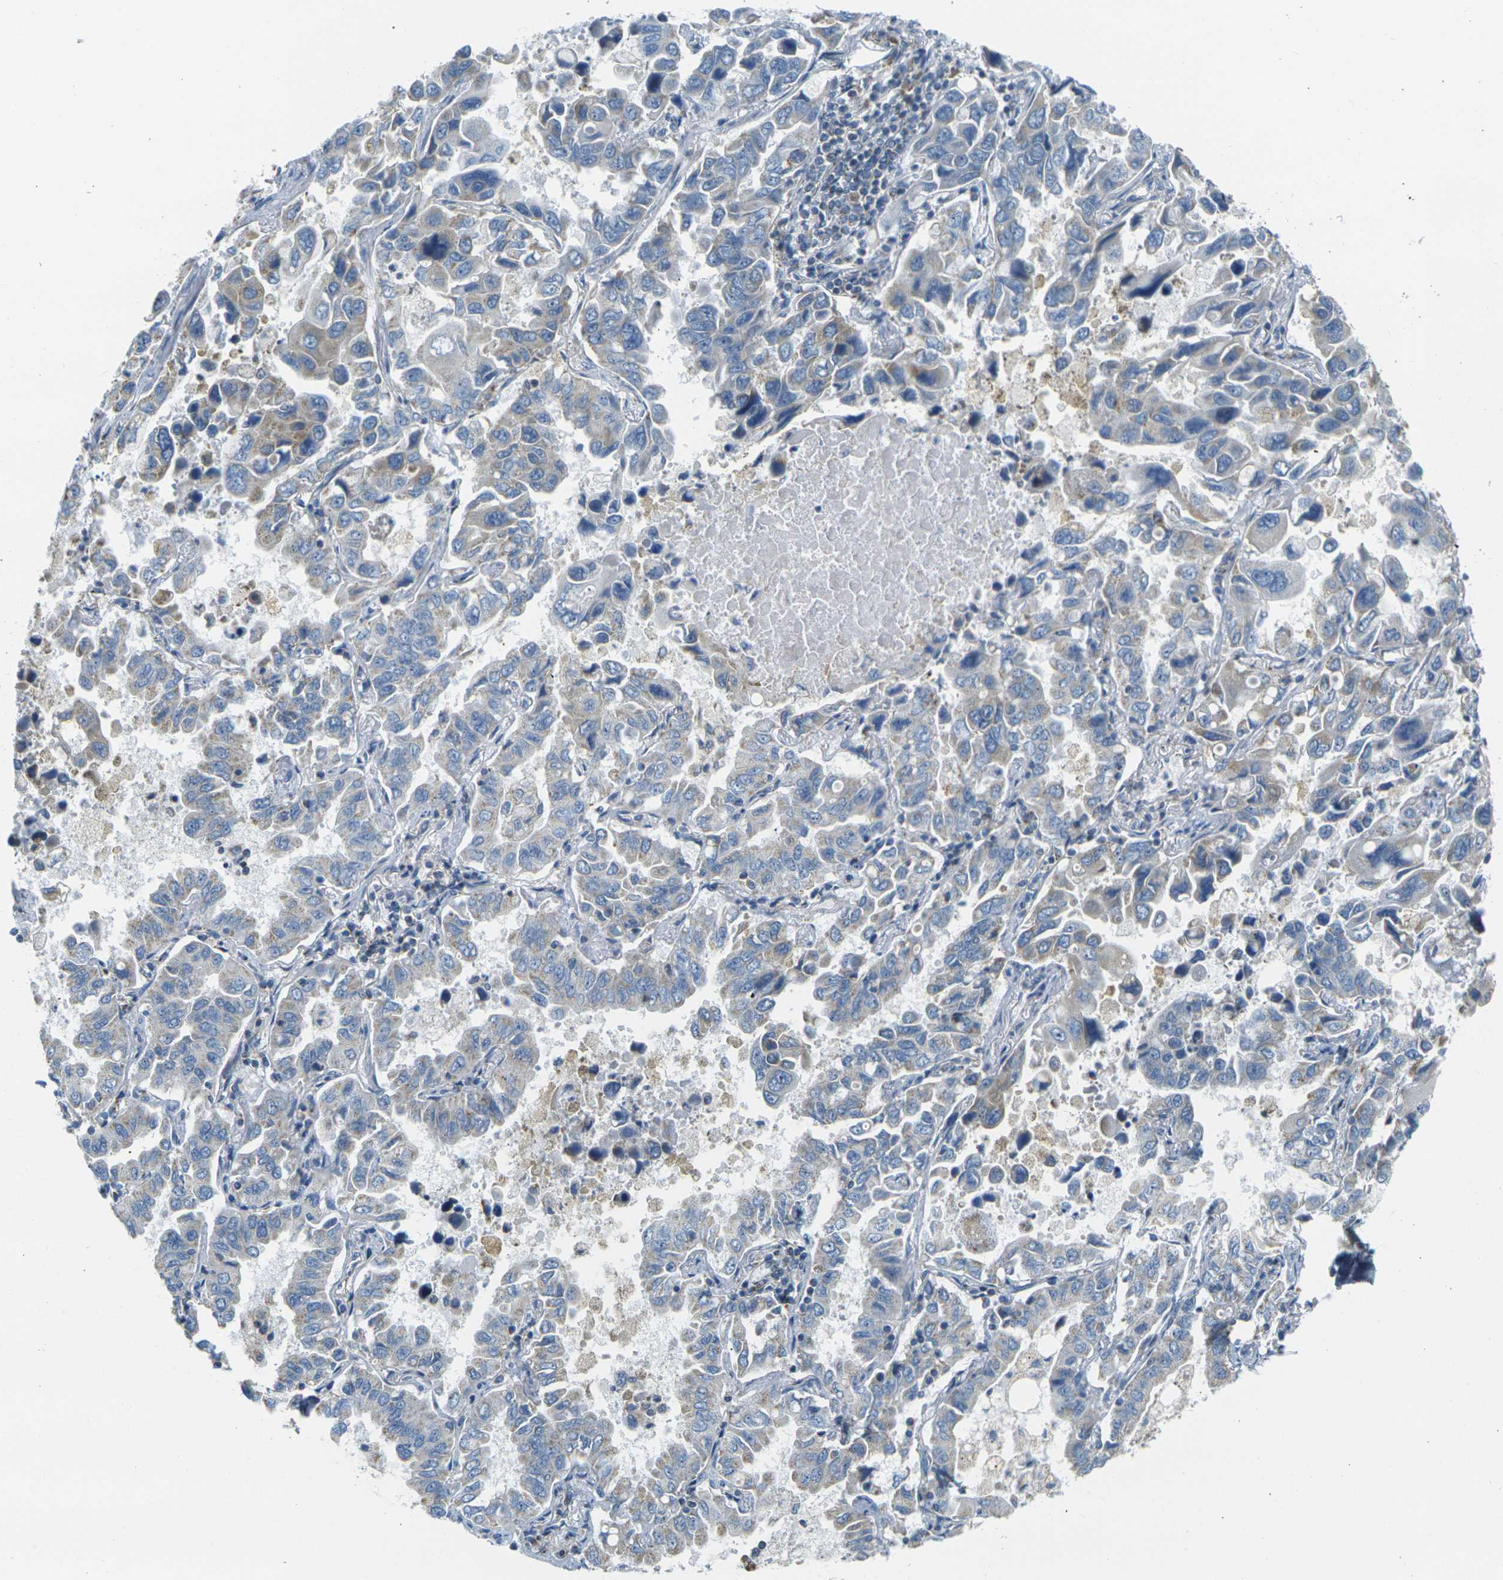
{"staining": {"intensity": "weak", "quantity": "<25%", "location": "cytoplasmic/membranous"}, "tissue": "lung cancer", "cell_type": "Tumor cells", "image_type": "cancer", "snomed": [{"axis": "morphology", "description": "Adenocarcinoma, NOS"}, {"axis": "topography", "description": "Lung"}], "caption": "Image shows no significant protein expression in tumor cells of lung cancer (adenocarcinoma). (DAB immunohistochemistry visualized using brightfield microscopy, high magnification).", "gene": "PARD6B", "patient": {"sex": "male", "age": 64}}